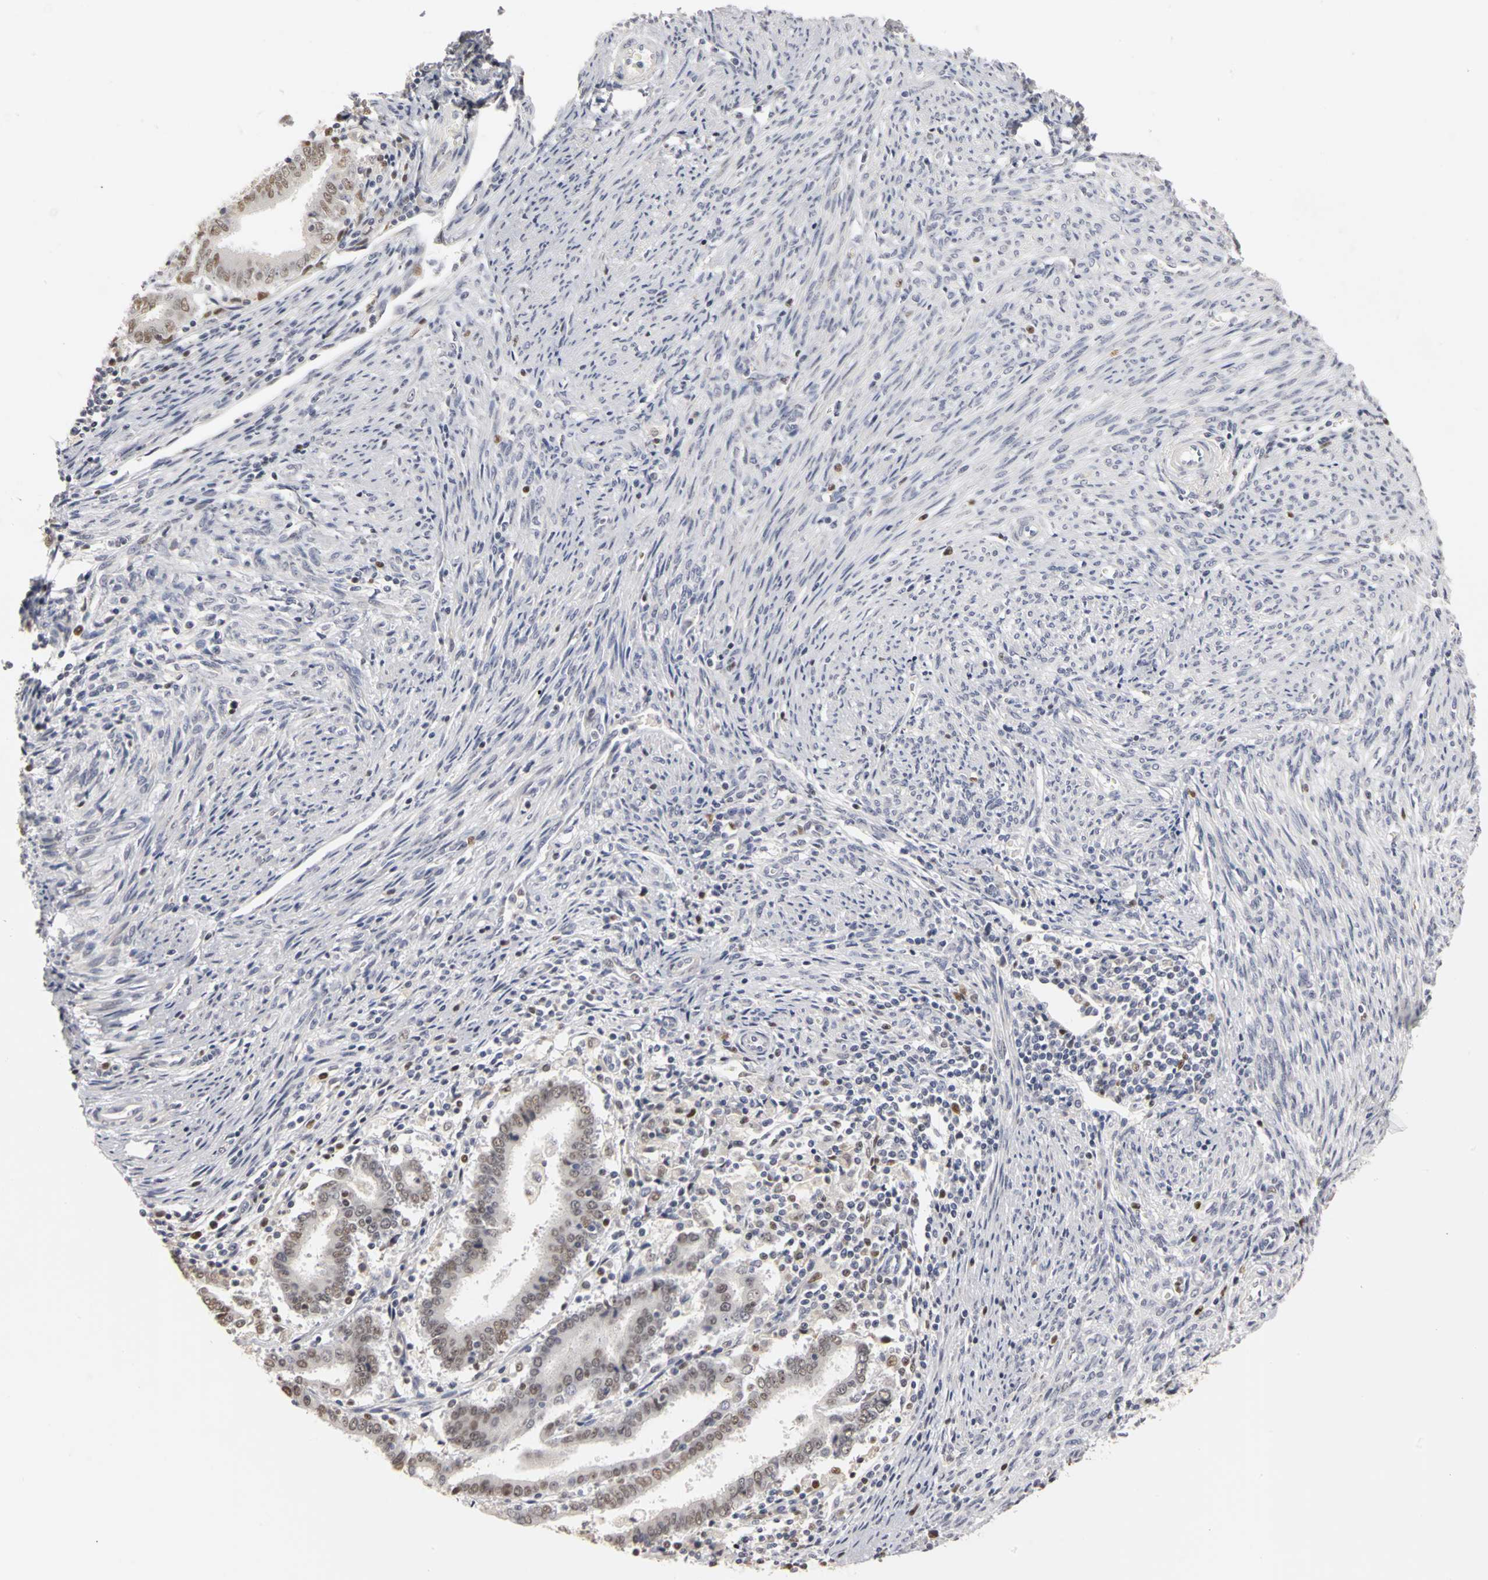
{"staining": {"intensity": "weak", "quantity": "25%-75%", "location": "nuclear"}, "tissue": "endometrial cancer", "cell_type": "Tumor cells", "image_type": "cancer", "snomed": [{"axis": "morphology", "description": "Adenocarcinoma, NOS"}, {"axis": "topography", "description": "Uterus"}], "caption": "Immunohistochemical staining of endometrial cancer displays low levels of weak nuclear protein staining in approximately 25%-75% of tumor cells. The staining was performed using DAB (3,3'-diaminobenzidine) to visualize the protein expression in brown, while the nuclei were stained in blue with hematoxylin (Magnification: 20x).", "gene": "MCM6", "patient": {"sex": "female", "age": 83}}